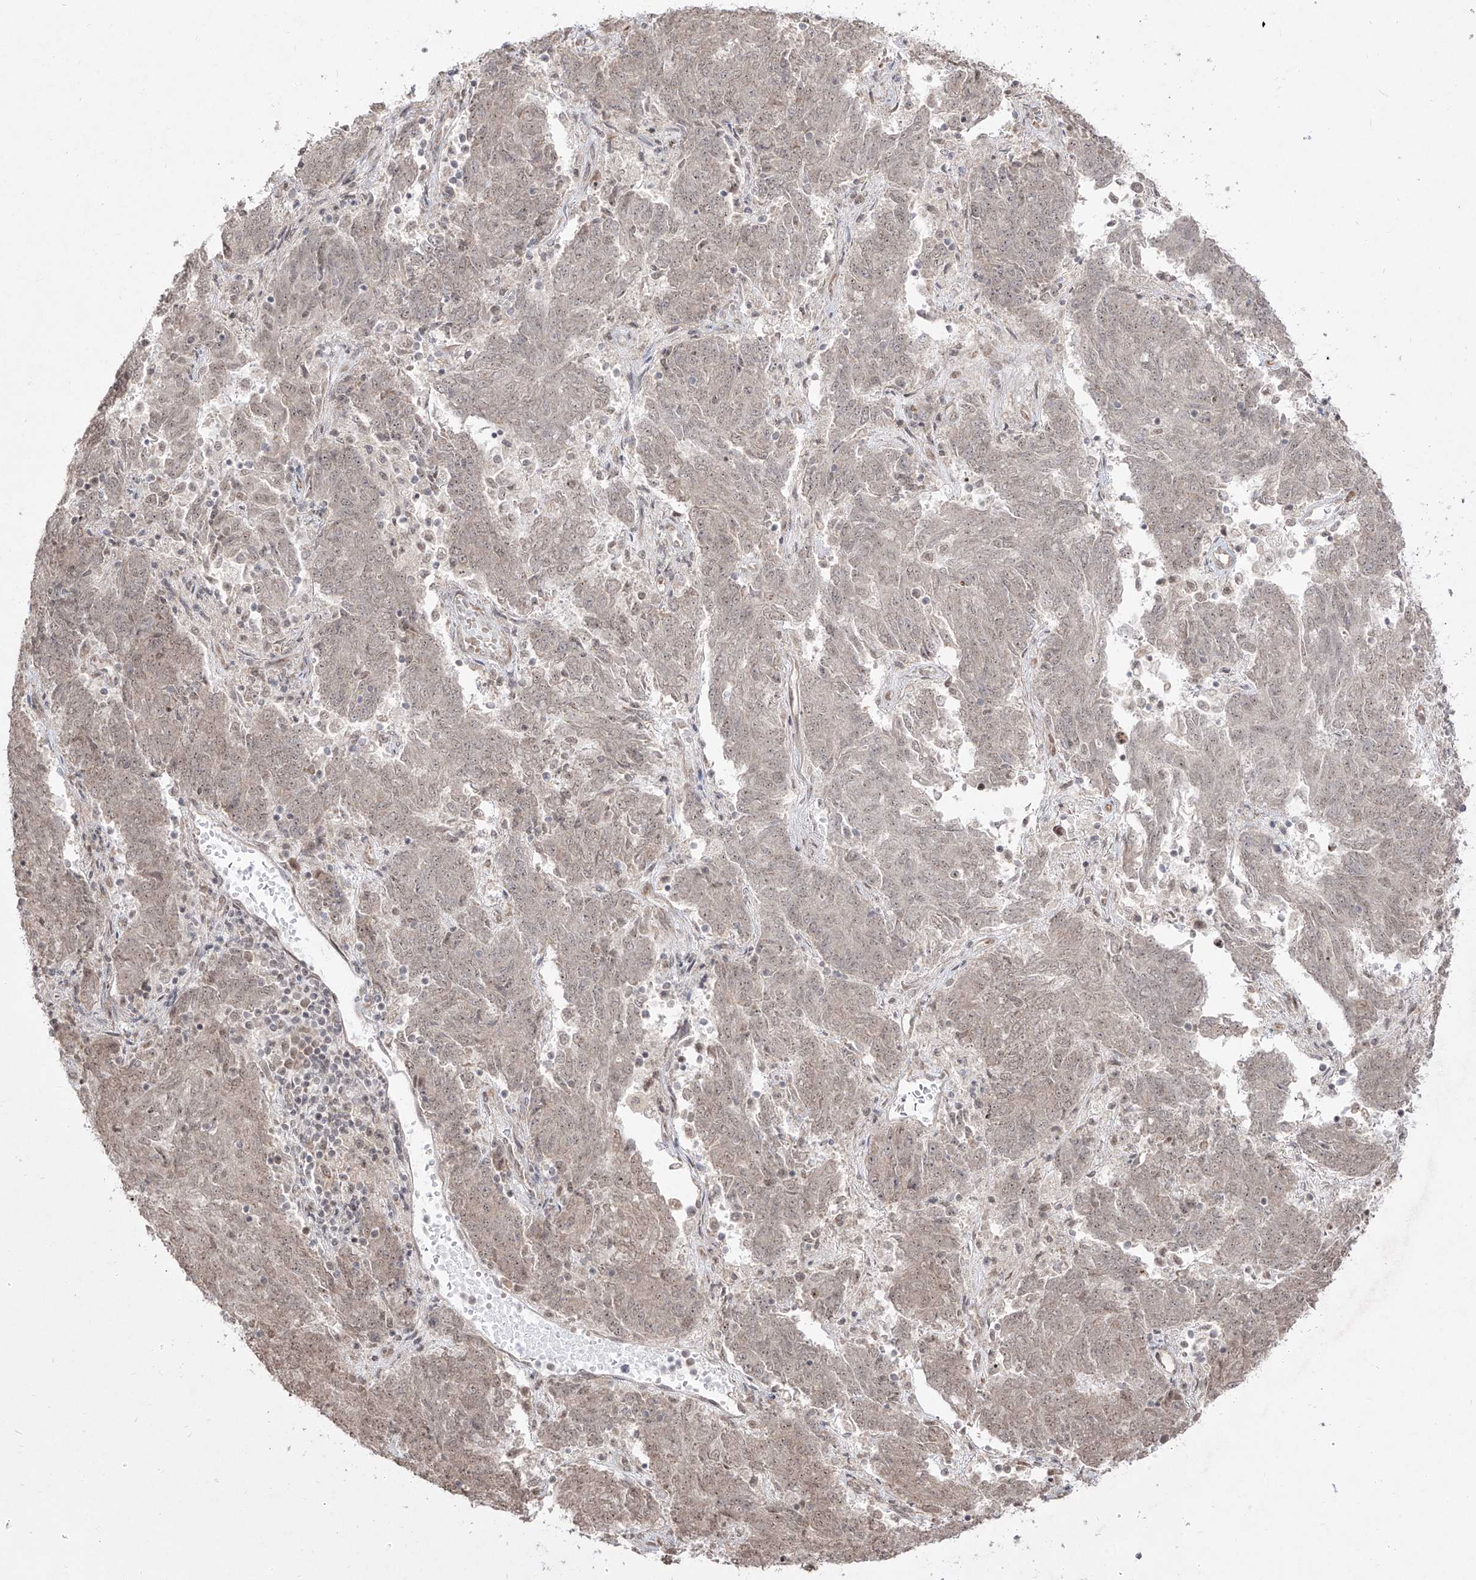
{"staining": {"intensity": "weak", "quantity": "25%-75%", "location": "cytoplasmic/membranous,nuclear"}, "tissue": "endometrial cancer", "cell_type": "Tumor cells", "image_type": "cancer", "snomed": [{"axis": "morphology", "description": "Adenocarcinoma, NOS"}, {"axis": "topography", "description": "Endometrium"}], "caption": "Tumor cells reveal low levels of weak cytoplasmic/membranous and nuclear expression in approximately 25%-75% of cells in adenocarcinoma (endometrial).", "gene": "SNRNP27", "patient": {"sex": "female", "age": 80}}